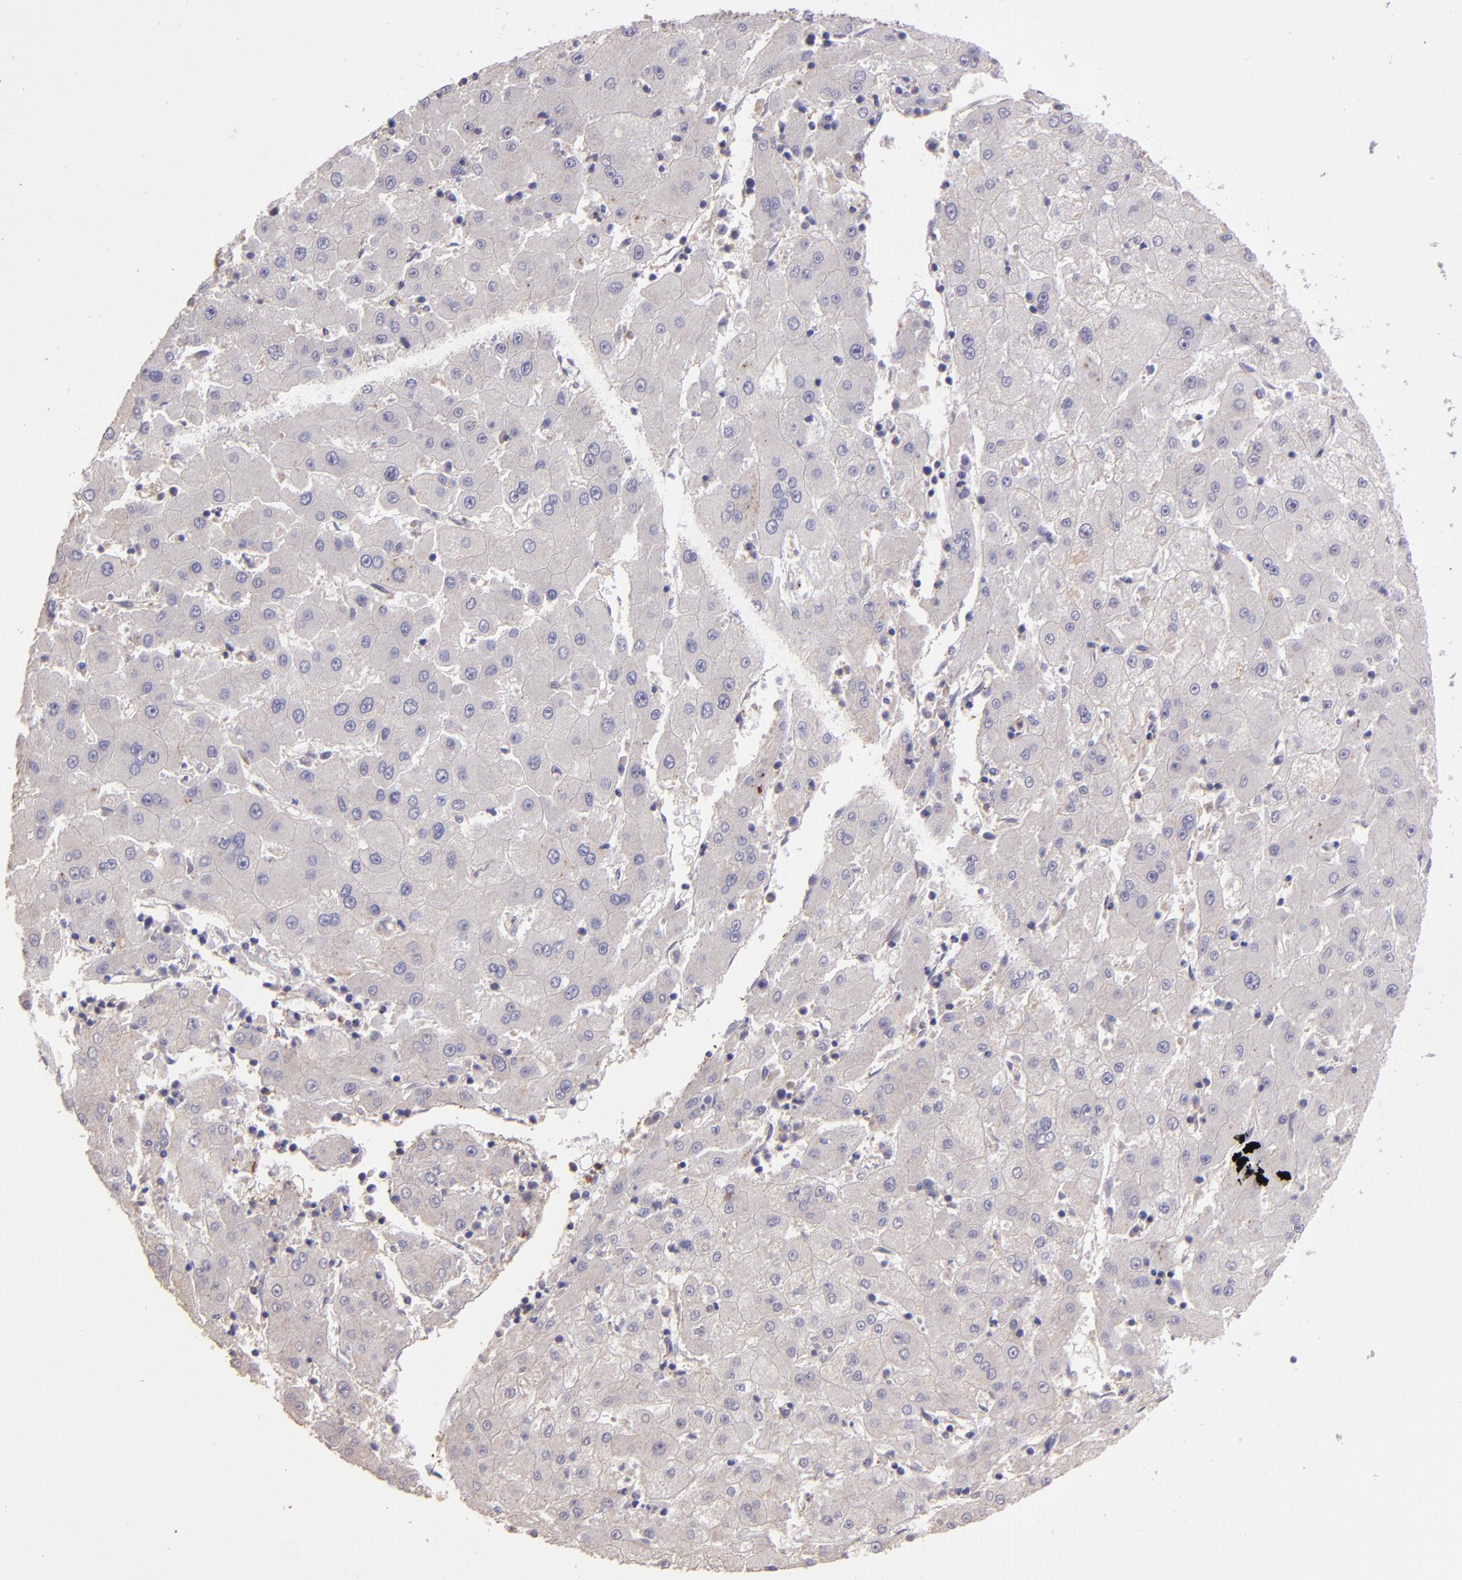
{"staining": {"intensity": "negative", "quantity": "none", "location": "none"}, "tissue": "liver cancer", "cell_type": "Tumor cells", "image_type": "cancer", "snomed": [{"axis": "morphology", "description": "Carcinoma, Hepatocellular, NOS"}, {"axis": "topography", "description": "Liver"}], "caption": "IHC photomicrograph of neoplastic tissue: human hepatocellular carcinoma (liver) stained with DAB (3,3'-diaminobenzidine) reveals no significant protein positivity in tumor cells.", "gene": "PAPPA", "patient": {"sex": "male", "age": 72}}